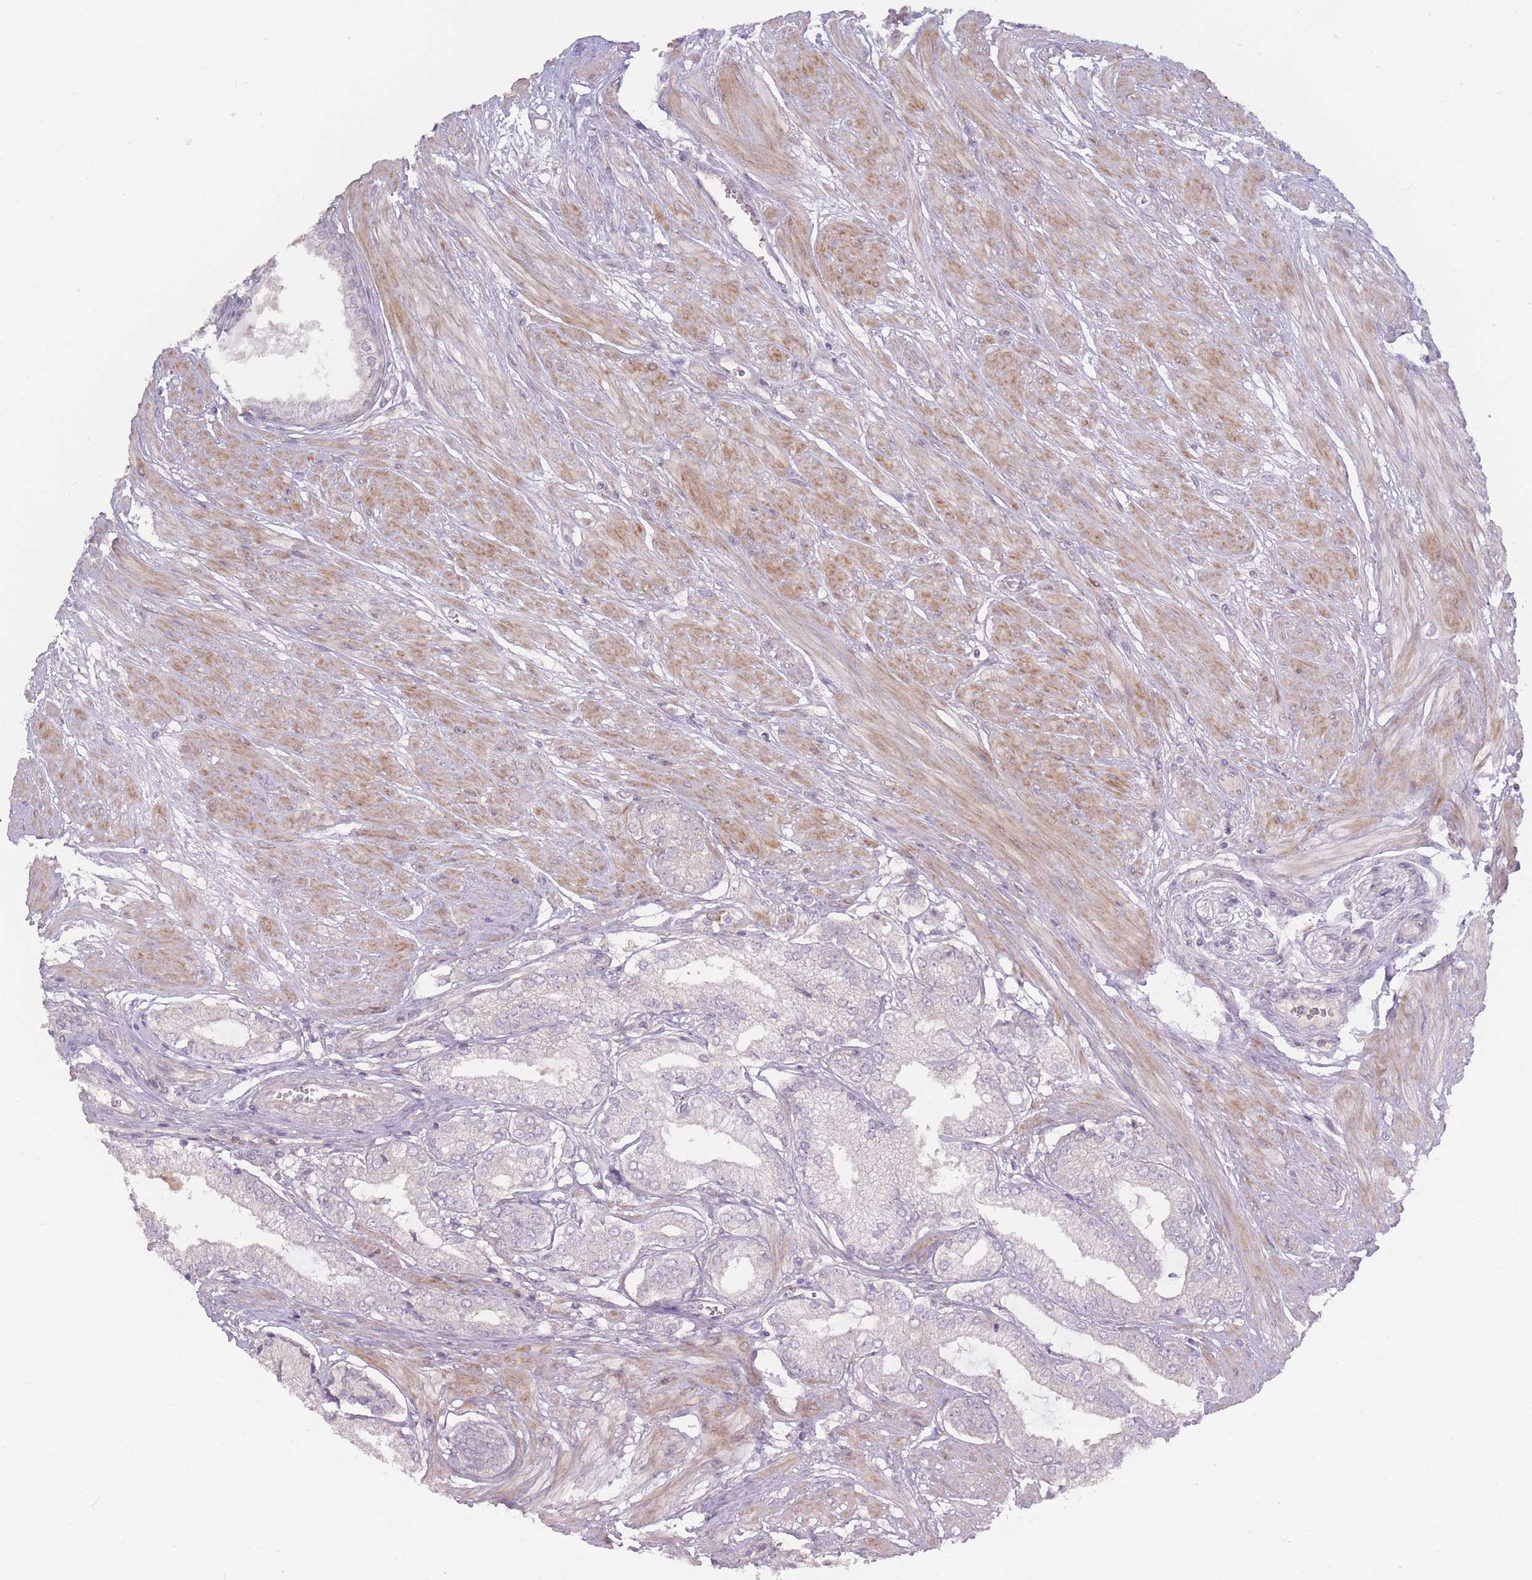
{"staining": {"intensity": "negative", "quantity": "none", "location": "none"}, "tissue": "prostate cancer", "cell_type": "Tumor cells", "image_type": "cancer", "snomed": [{"axis": "morphology", "description": "Adenocarcinoma, High grade"}, {"axis": "topography", "description": "Prostate and seminal vesicle, NOS"}], "caption": "Immunohistochemistry of human prostate cancer (adenocarcinoma (high-grade)) exhibits no positivity in tumor cells.", "gene": "TET3", "patient": {"sex": "male", "age": 64}}